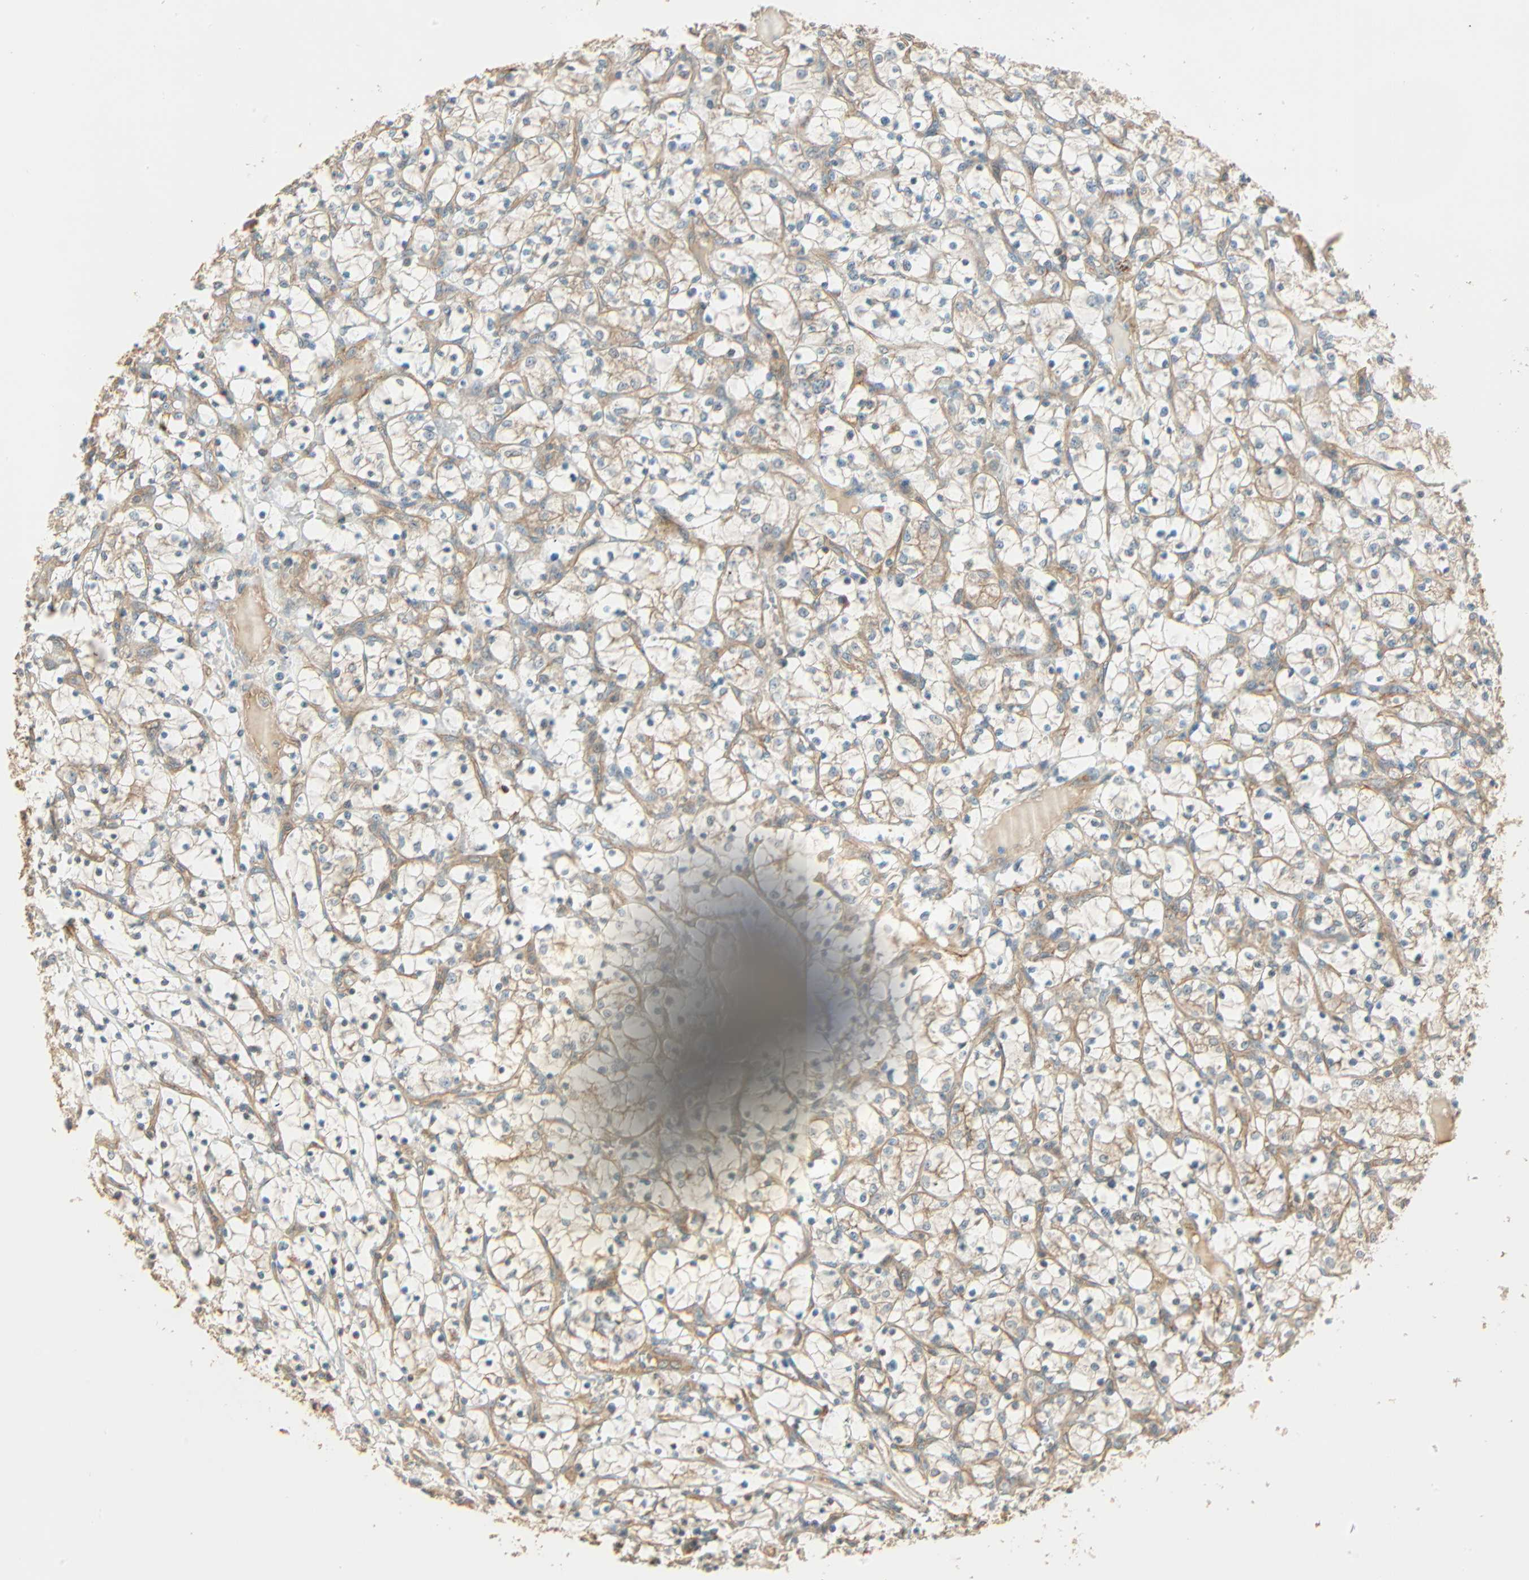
{"staining": {"intensity": "negative", "quantity": "none", "location": "none"}, "tissue": "renal cancer", "cell_type": "Tumor cells", "image_type": "cancer", "snomed": [{"axis": "morphology", "description": "Adenocarcinoma, NOS"}, {"axis": "topography", "description": "Kidney"}], "caption": "Adenocarcinoma (renal) was stained to show a protein in brown. There is no significant positivity in tumor cells.", "gene": "GALK1", "patient": {"sex": "female", "age": 69}}